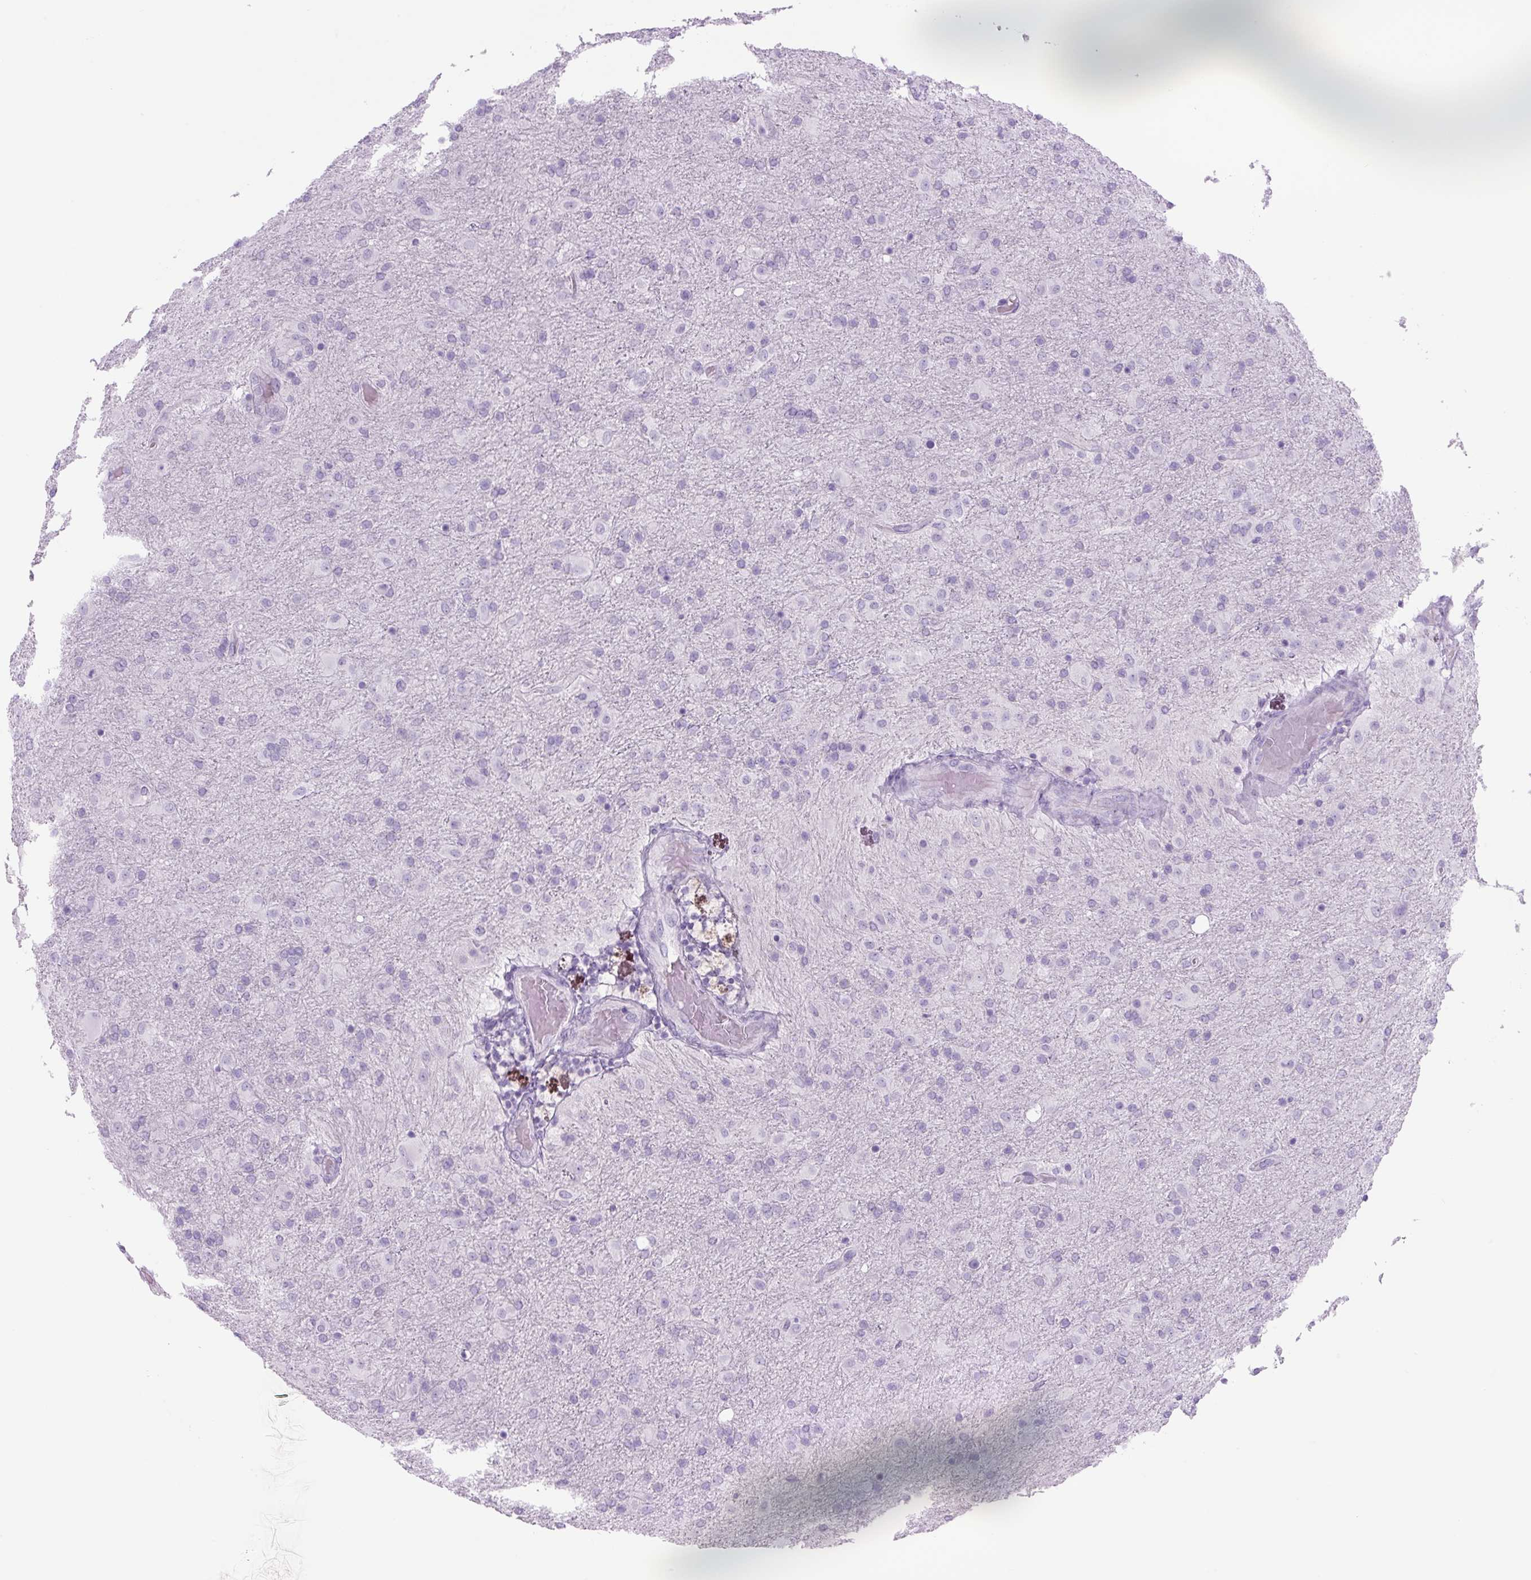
{"staining": {"intensity": "negative", "quantity": "none", "location": "none"}, "tissue": "glioma", "cell_type": "Tumor cells", "image_type": "cancer", "snomed": [{"axis": "morphology", "description": "Glioma, malignant, Low grade"}, {"axis": "topography", "description": "Brain"}], "caption": "IHC of human glioma reveals no positivity in tumor cells. (Immunohistochemistry, brightfield microscopy, high magnification).", "gene": "COL9A2", "patient": {"sex": "male", "age": 65}}